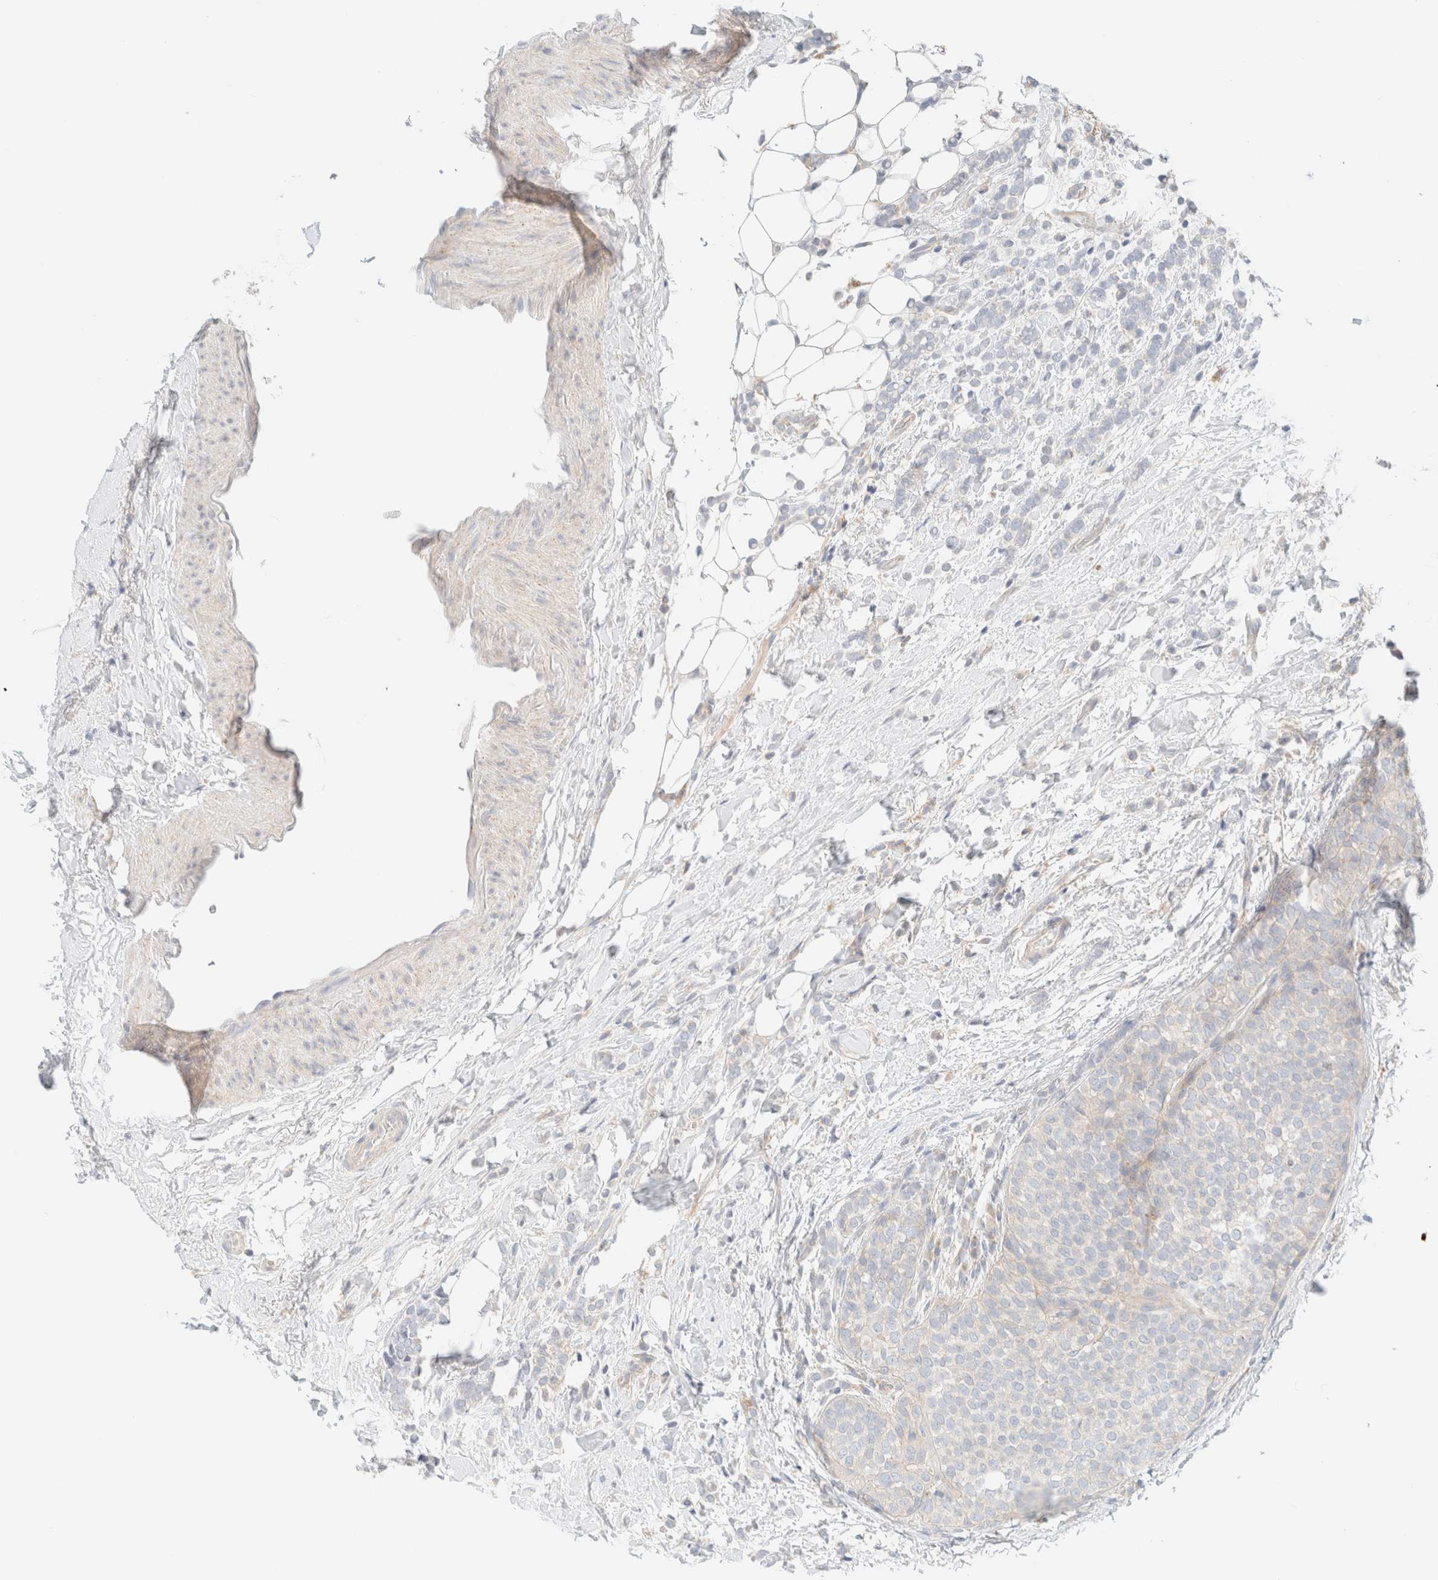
{"staining": {"intensity": "negative", "quantity": "none", "location": "none"}, "tissue": "breast cancer", "cell_type": "Tumor cells", "image_type": "cancer", "snomed": [{"axis": "morphology", "description": "Lobular carcinoma"}, {"axis": "topography", "description": "Breast"}], "caption": "Tumor cells show no significant positivity in breast lobular carcinoma. (DAB immunohistochemistry with hematoxylin counter stain).", "gene": "SARM1", "patient": {"sex": "female", "age": 50}}